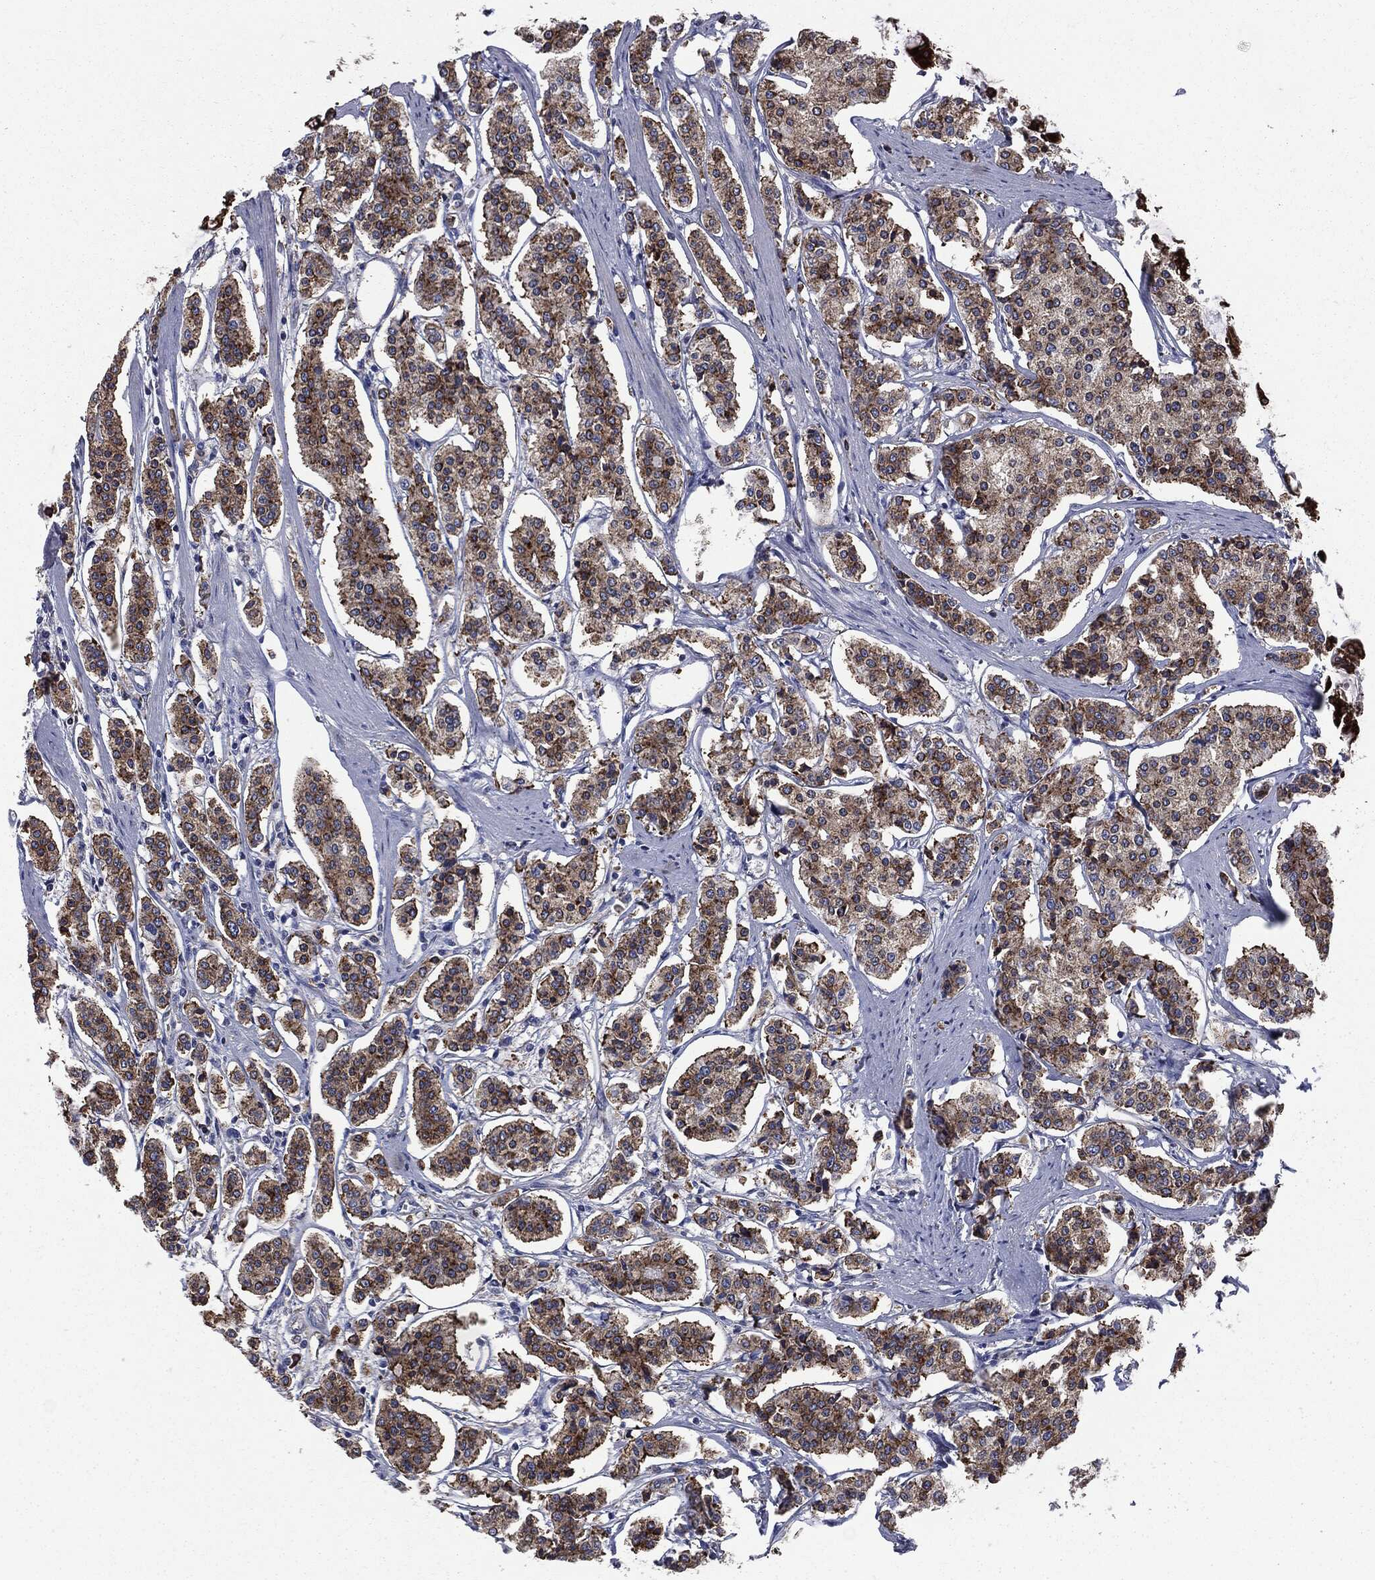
{"staining": {"intensity": "moderate", "quantity": ">75%", "location": "cytoplasmic/membranous"}, "tissue": "carcinoid", "cell_type": "Tumor cells", "image_type": "cancer", "snomed": [{"axis": "morphology", "description": "Carcinoid, malignant, NOS"}, {"axis": "topography", "description": "Small intestine"}], "caption": "Immunohistochemical staining of carcinoid (malignant) exhibits medium levels of moderate cytoplasmic/membranous protein positivity in approximately >75% of tumor cells.", "gene": "PTGS2", "patient": {"sex": "female", "age": 65}}